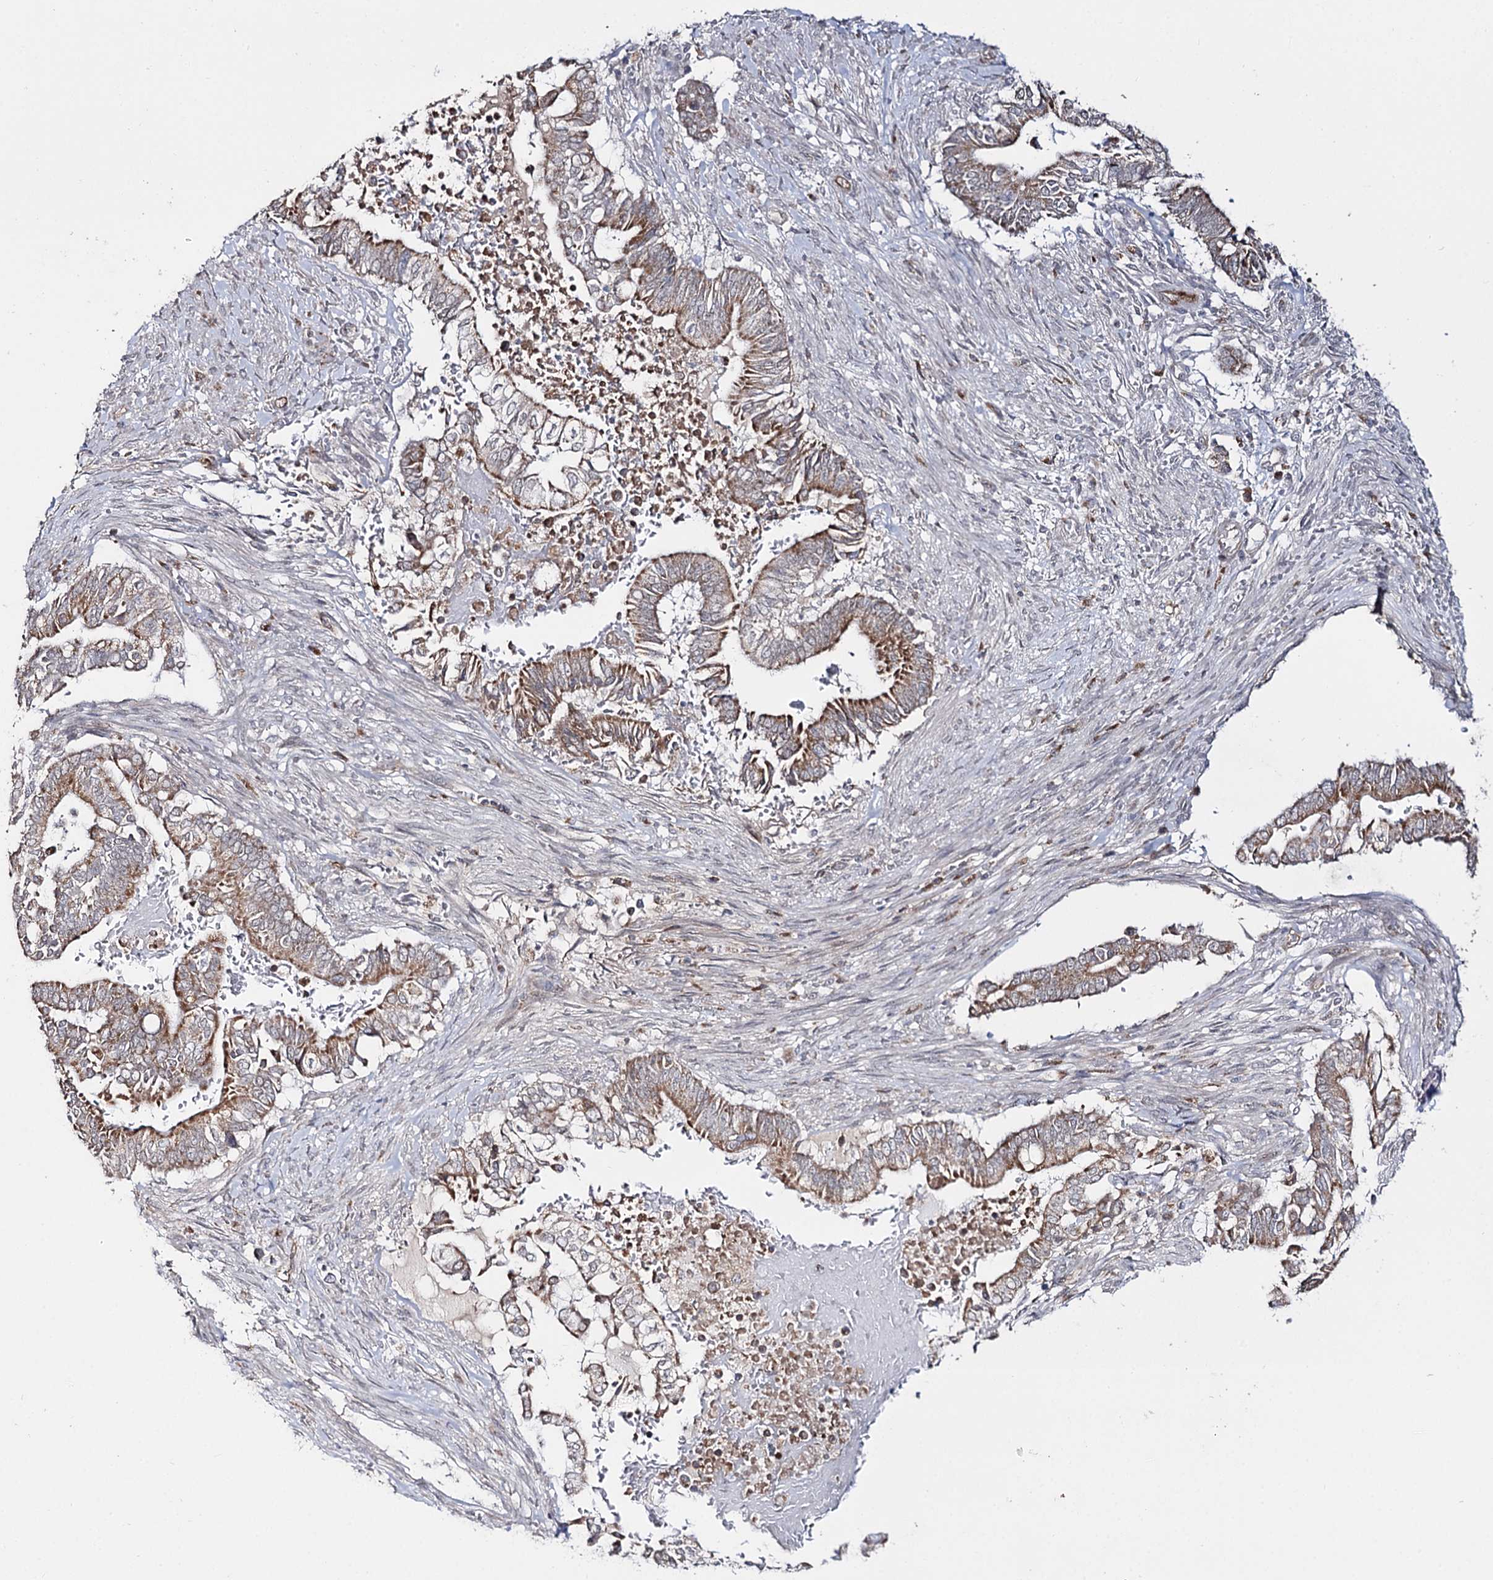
{"staining": {"intensity": "moderate", "quantity": ">75%", "location": "cytoplasmic/membranous"}, "tissue": "pancreatic cancer", "cell_type": "Tumor cells", "image_type": "cancer", "snomed": [{"axis": "morphology", "description": "Adenocarcinoma, NOS"}, {"axis": "topography", "description": "Pancreas"}], "caption": "The histopathology image displays a brown stain indicating the presence of a protein in the cytoplasmic/membranous of tumor cells in adenocarcinoma (pancreatic). (IHC, brightfield microscopy, high magnification).", "gene": "CBR4", "patient": {"sex": "male", "age": 68}}